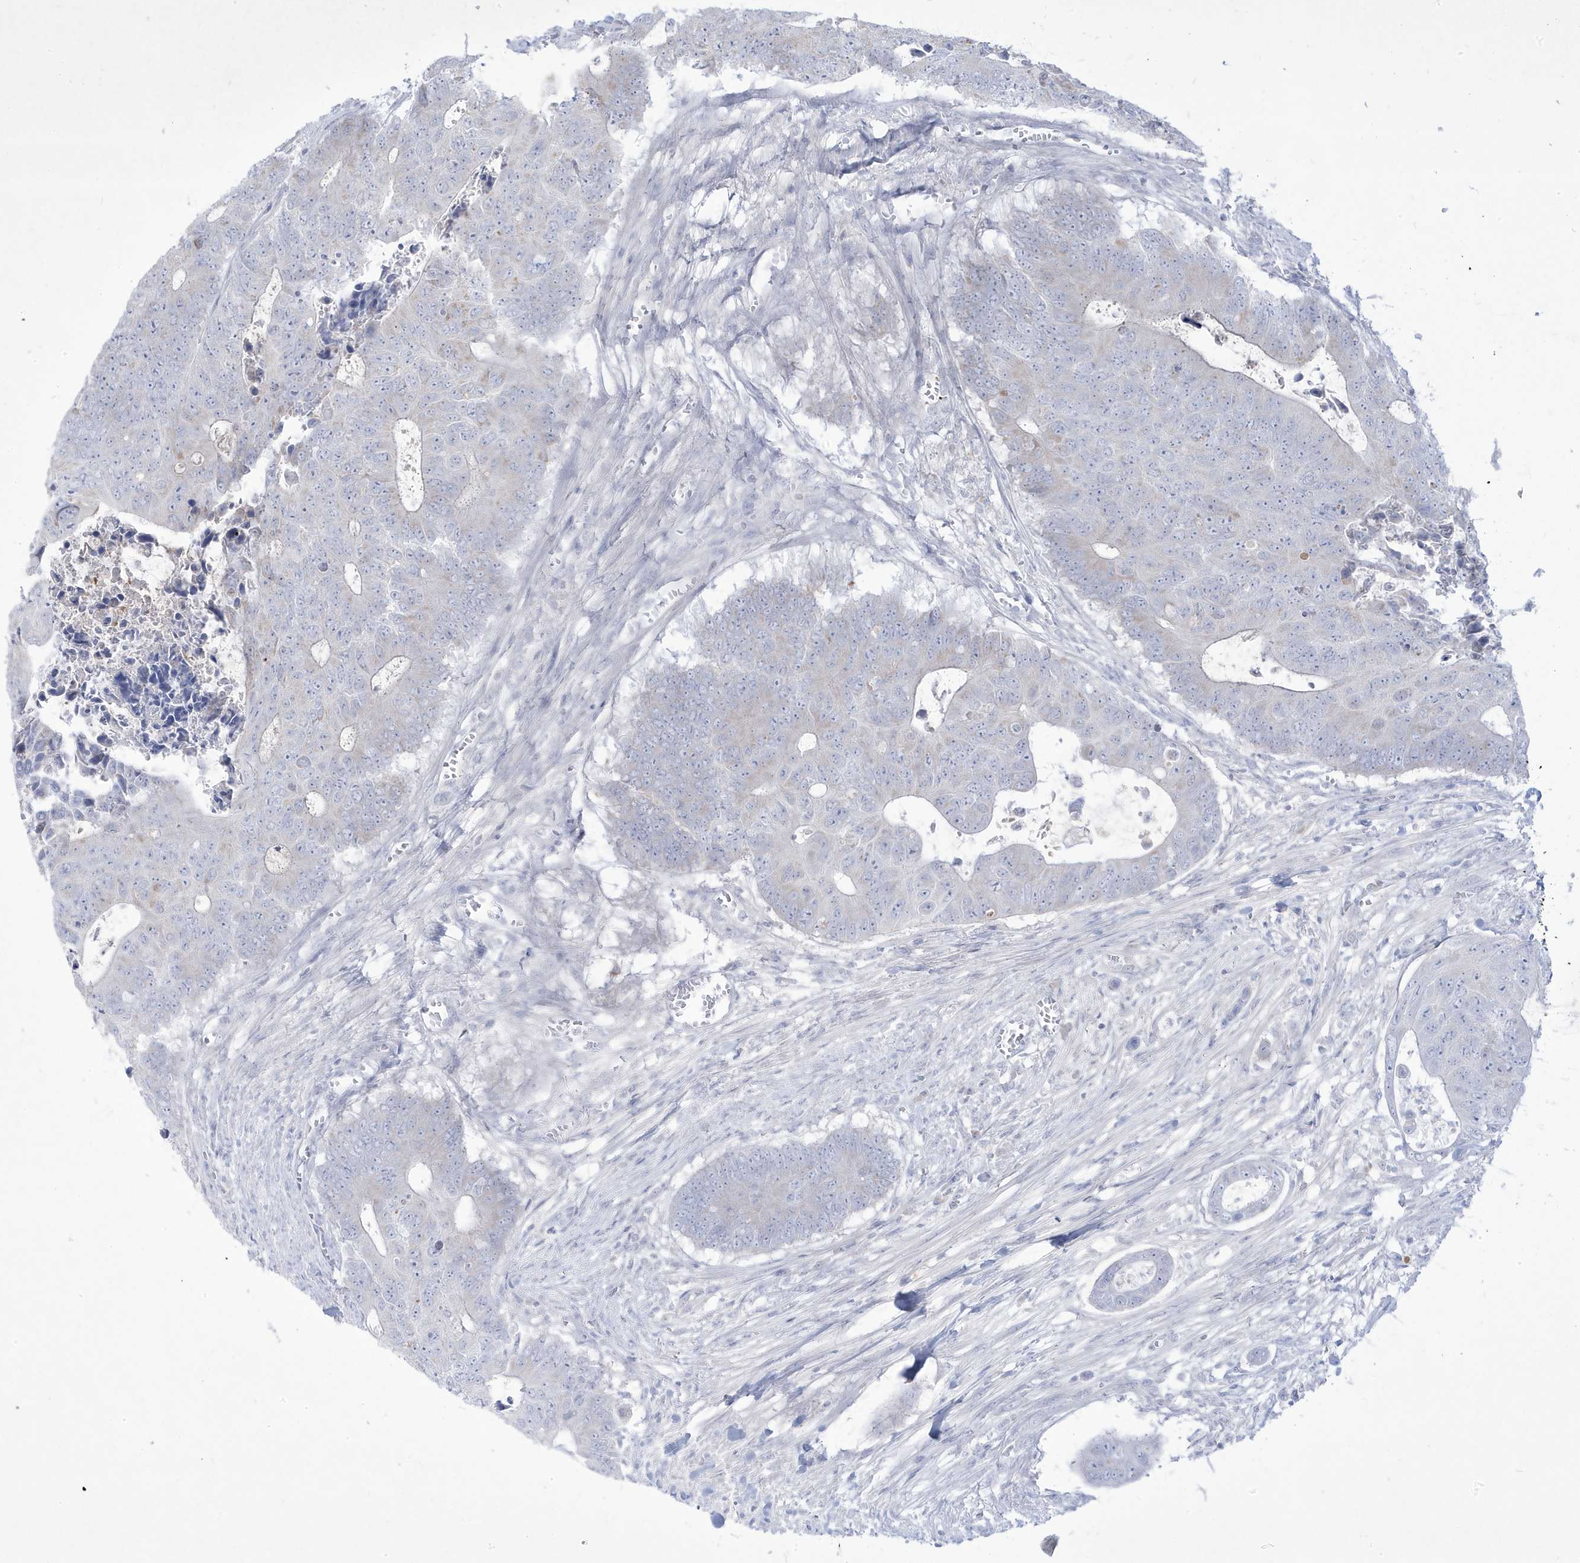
{"staining": {"intensity": "negative", "quantity": "none", "location": "none"}, "tissue": "colorectal cancer", "cell_type": "Tumor cells", "image_type": "cancer", "snomed": [{"axis": "morphology", "description": "Adenocarcinoma, NOS"}, {"axis": "topography", "description": "Colon"}], "caption": "Tumor cells show no significant positivity in adenocarcinoma (colorectal).", "gene": "ADAMTSL3", "patient": {"sex": "male", "age": 87}}